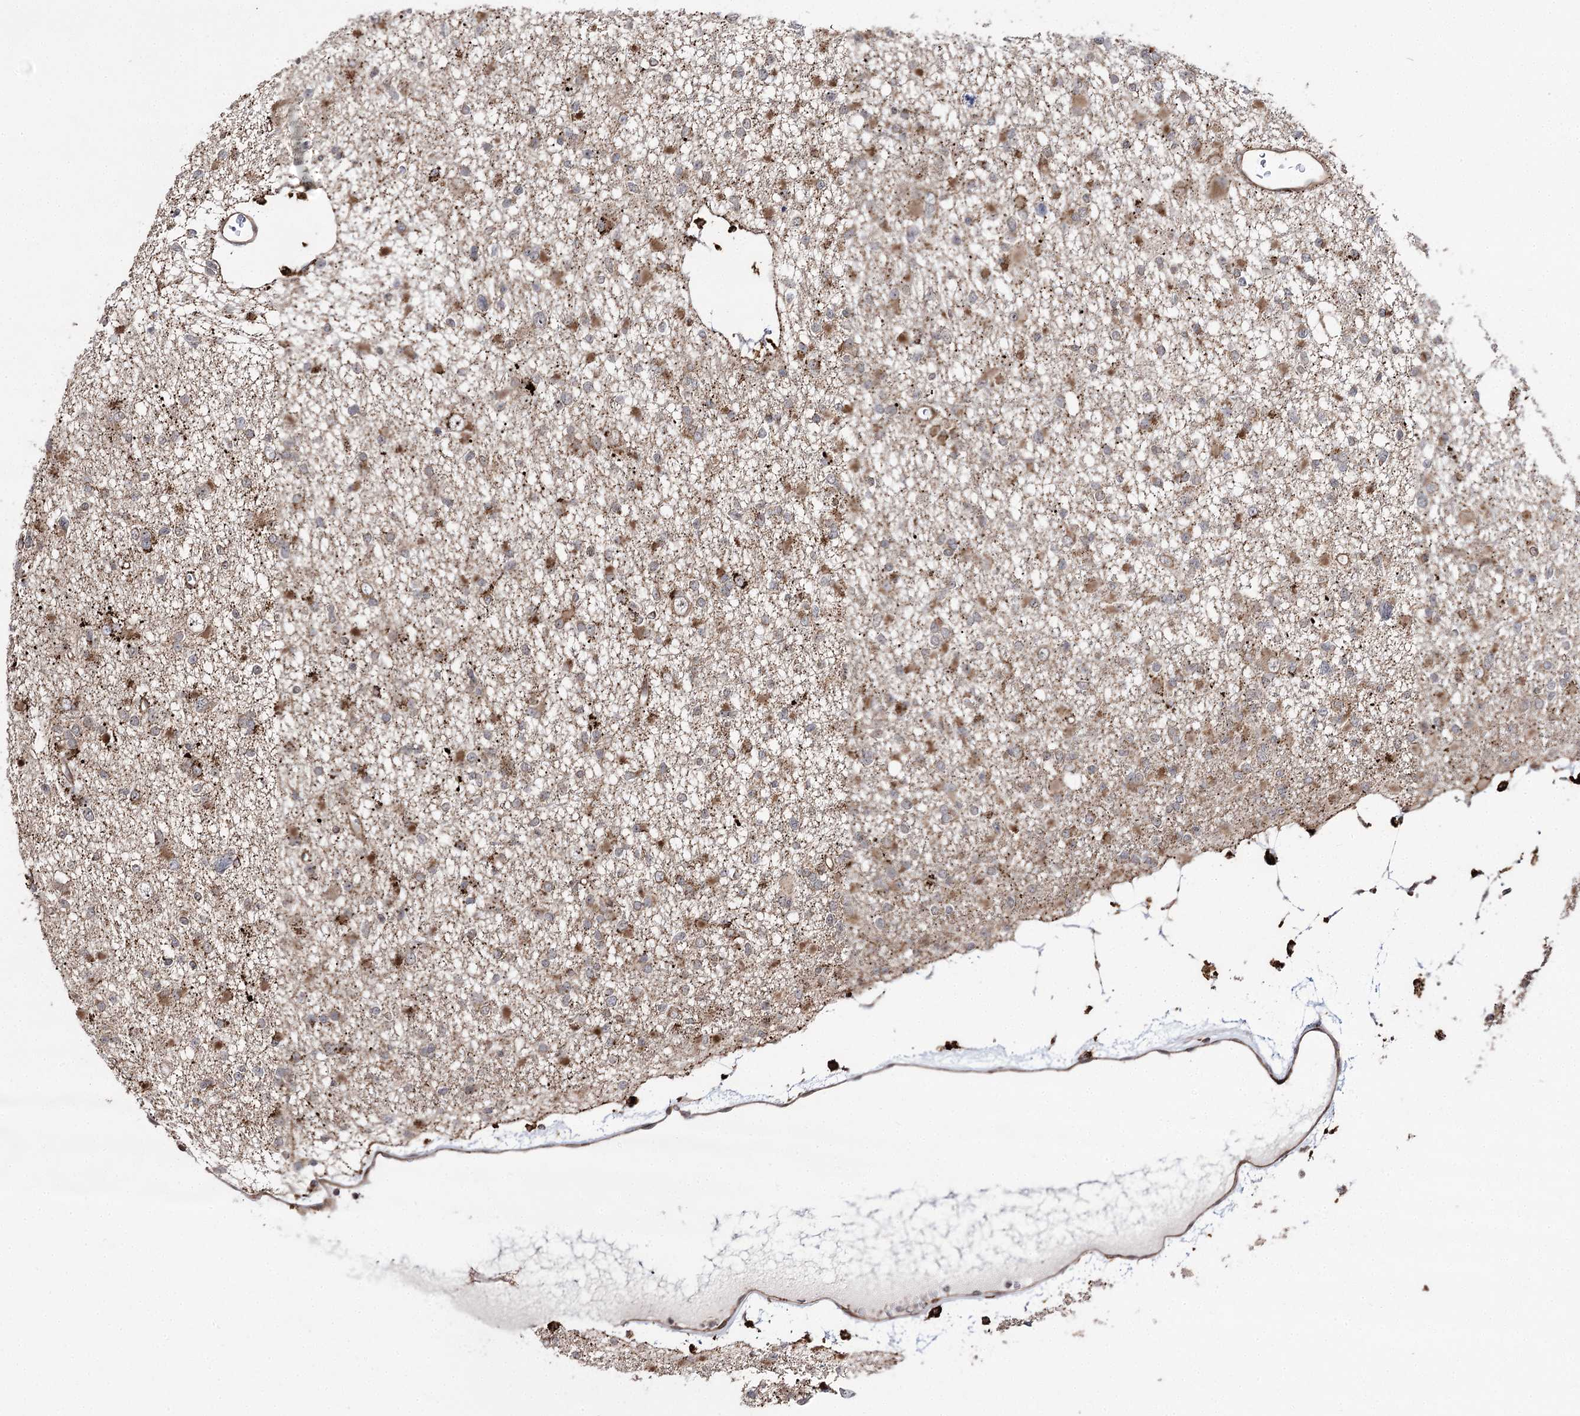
{"staining": {"intensity": "moderate", "quantity": "25%-75%", "location": "cytoplasmic/membranous"}, "tissue": "glioma", "cell_type": "Tumor cells", "image_type": "cancer", "snomed": [{"axis": "morphology", "description": "Glioma, malignant, Low grade"}, {"axis": "topography", "description": "Brain"}], "caption": "Malignant glioma (low-grade) stained with DAB immunohistochemistry (IHC) displays medium levels of moderate cytoplasmic/membranous positivity in about 25%-75% of tumor cells. (Stains: DAB (3,3'-diaminobenzidine) in brown, nuclei in blue, Microscopy: brightfield microscopy at high magnification).", "gene": "FANCL", "patient": {"sex": "female", "age": 22}}